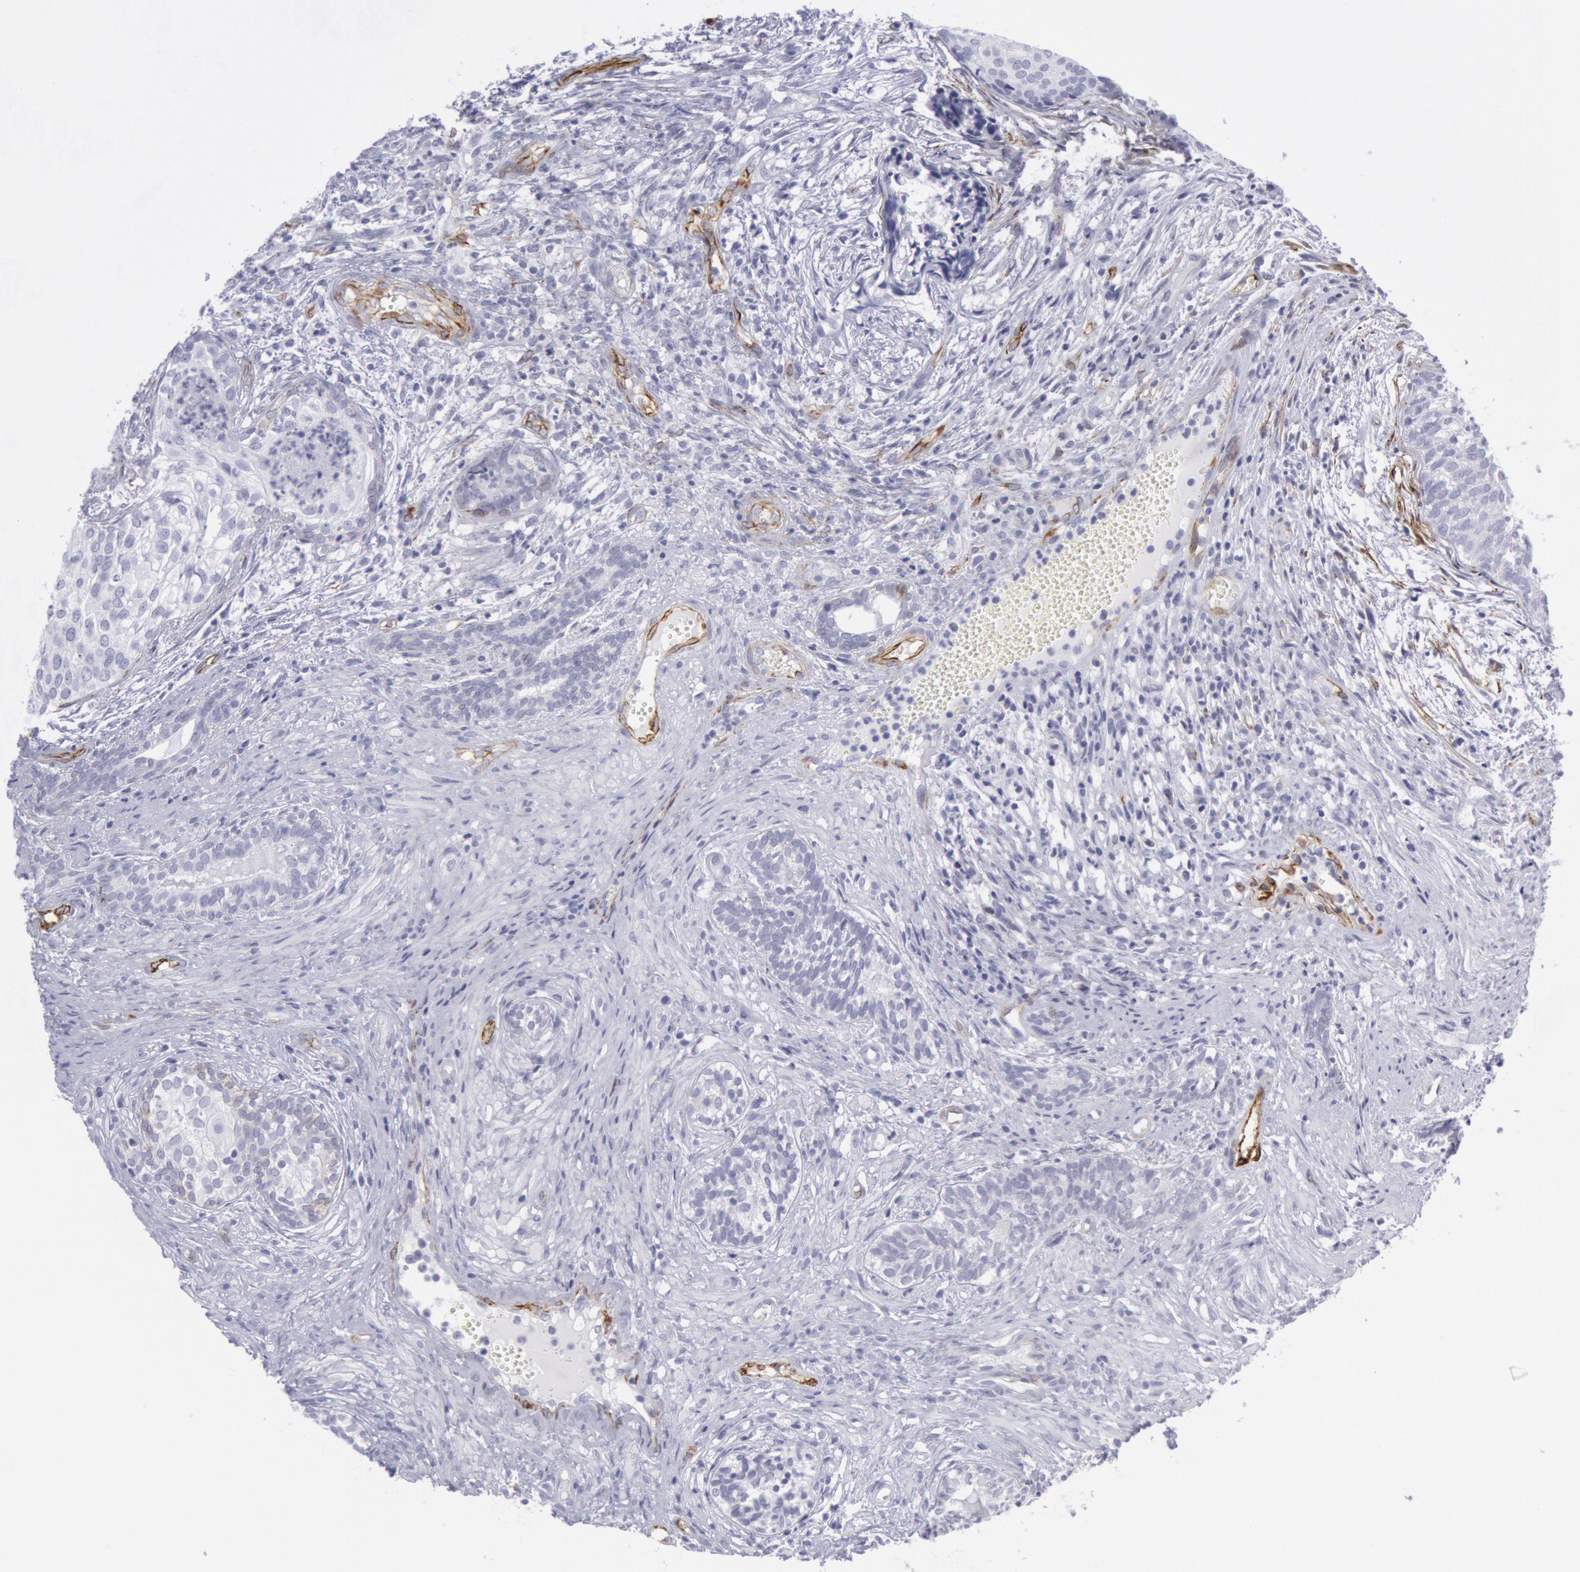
{"staining": {"intensity": "negative", "quantity": "none", "location": "none"}, "tissue": "urothelial cancer", "cell_type": "Tumor cells", "image_type": "cancer", "snomed": [{"axis": "morphology", "description": "Urothelial carcinoma, Low grade"}, {"axis": "topography", "description": "Urinary bladder"}], "caption": "There is no significant expression in tumor cells of urothelial cancer.", "gene": "CDH13", "patient": {"sex": "male", "age": 84}}